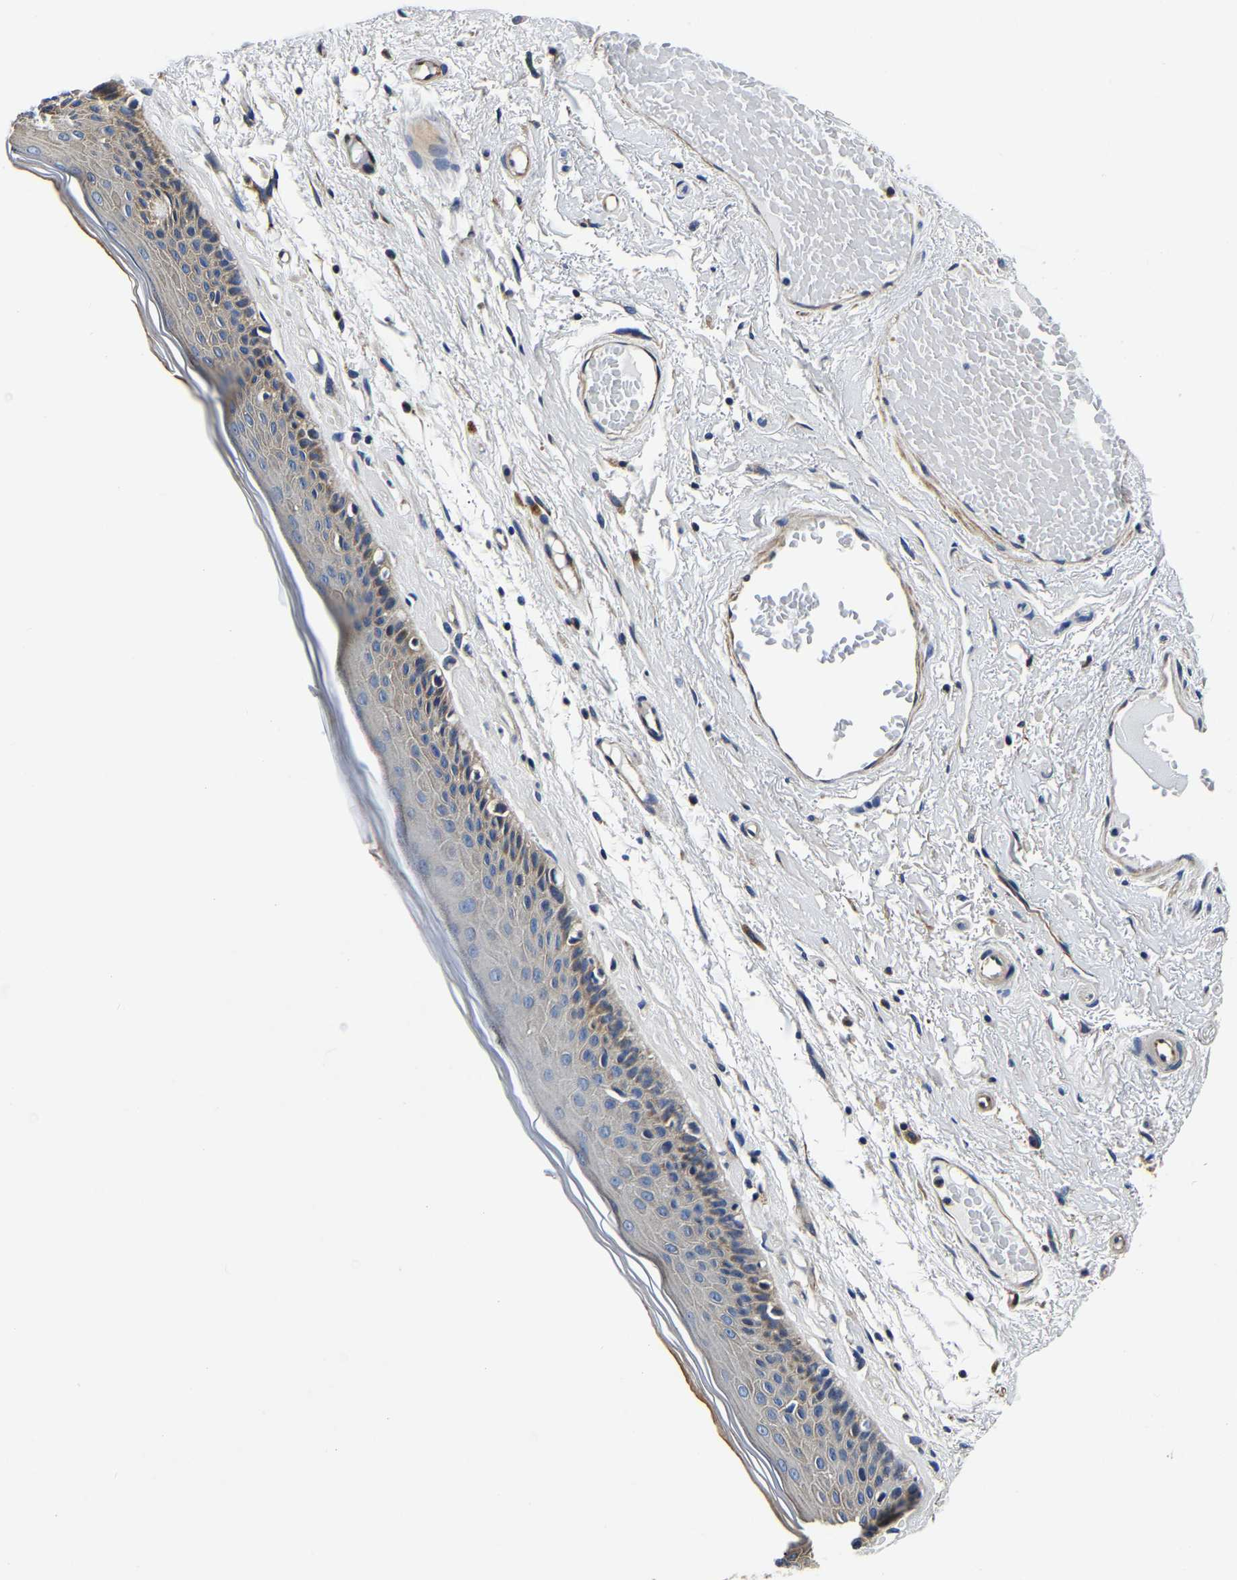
{"staining": {"intensity": "weak", "quantity": "25%-75%", "location": "cytoplasmic/membranous"}, "tissue": "skin", "cell_type": "Epidermal cells", "image_type": "normal", "snomed": [{"axis": "morphology", "description": "Normal tissue, NOS"}, {"axis": "topography", "description": "Vulva"}], "caption": "Unremarkable skin was stained to show a protein in brown. There is low levels of weak cytoplasmic/membranous staining in approximately 25%-75% of epidermal cells. The staining is performed using DAB (3,3'-diaminobenzidine) brown chromogen to label protein expression. The nuclei are counter-stained blue using hematoxylin.", "gene": "KCTD17", "patient": {"sex": "female", "age": 73}}